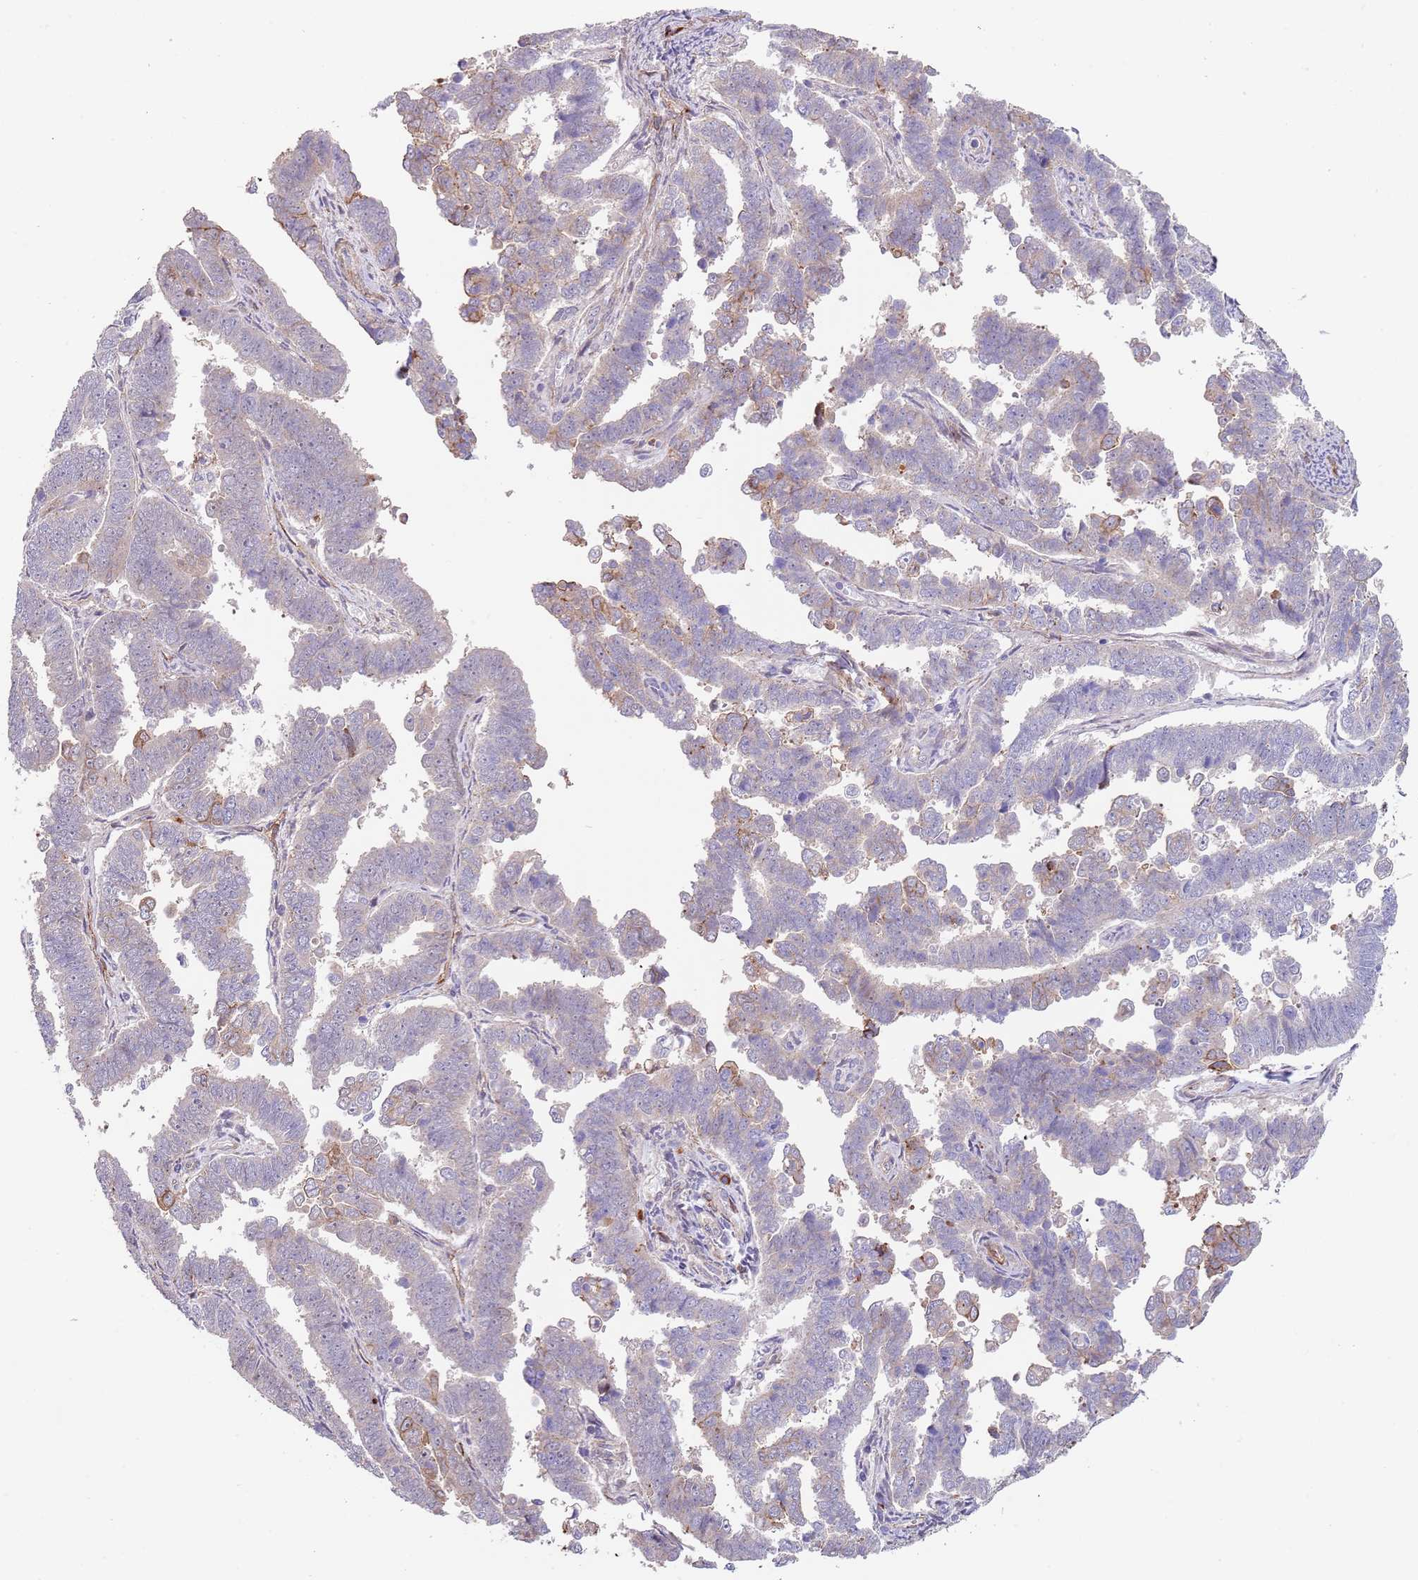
{"staining": {"intensity": "weak", "quantity": "<25%", "location": "cytoplasmic/membranous"}, "tissue": "endometrial cancer", "cell_type": "Tumor cells", "image_type": "cancer", "snomed": [{"axis": "morphology", "description": "Adenocarcinoma, NOS"}, {"axis": "topography", "description": "Endometrium"}], "caption": "An immunohistochemistry histopathology image of endometrial adenocarcinoma is shown. There is no staining in tumor cells of endometrial adenocarcinoma. The staining is performed using DAB brown chromogen with nuclei counter-stained in using hematoxylin.", "gene": "BPNT1", "patient": {"sex": "female", "age": 75}}